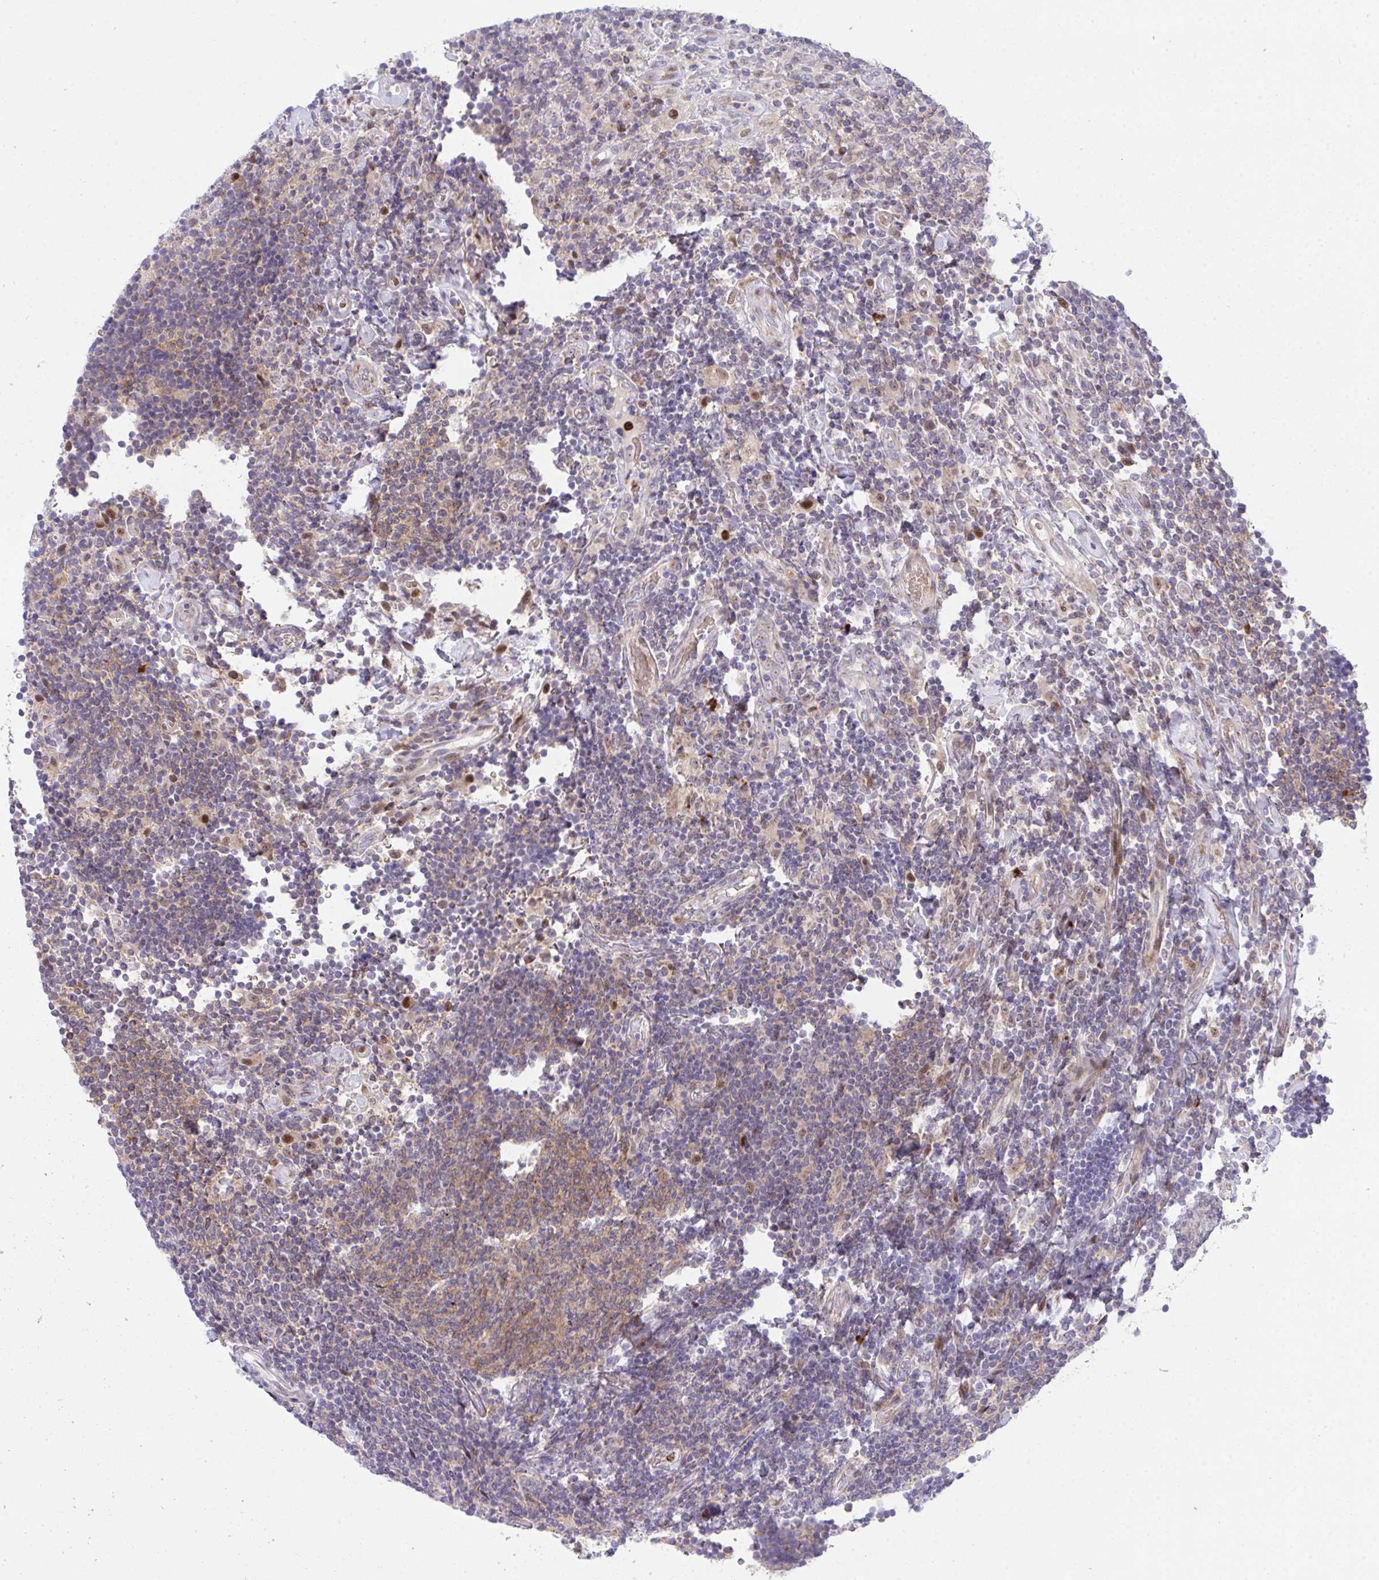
{"staining": {"intensity": "weak", "quantity": "25%-75%", "location": "cytoplasmic/membranous"}, "tissue": "lymphoma", "cell_type": "Tumor cells", "image_type": "cancer", "snomed": [{"axis": "morphology", "description": "Malignant lymphoma, non-Hodgkin's type, Low grade"}, {"axis": "topography", "description": "Lymph node"}], "caption": "Immunohistochemical staining of low-grade malignant lymphoma, non-Hodgkin's type exhibits weak cytoplasmic/membranous protein staining in approximately 25%-75% of tumor cells.", "gene": "ZNF554", "patient": {"sex": "male", "age": 52}}